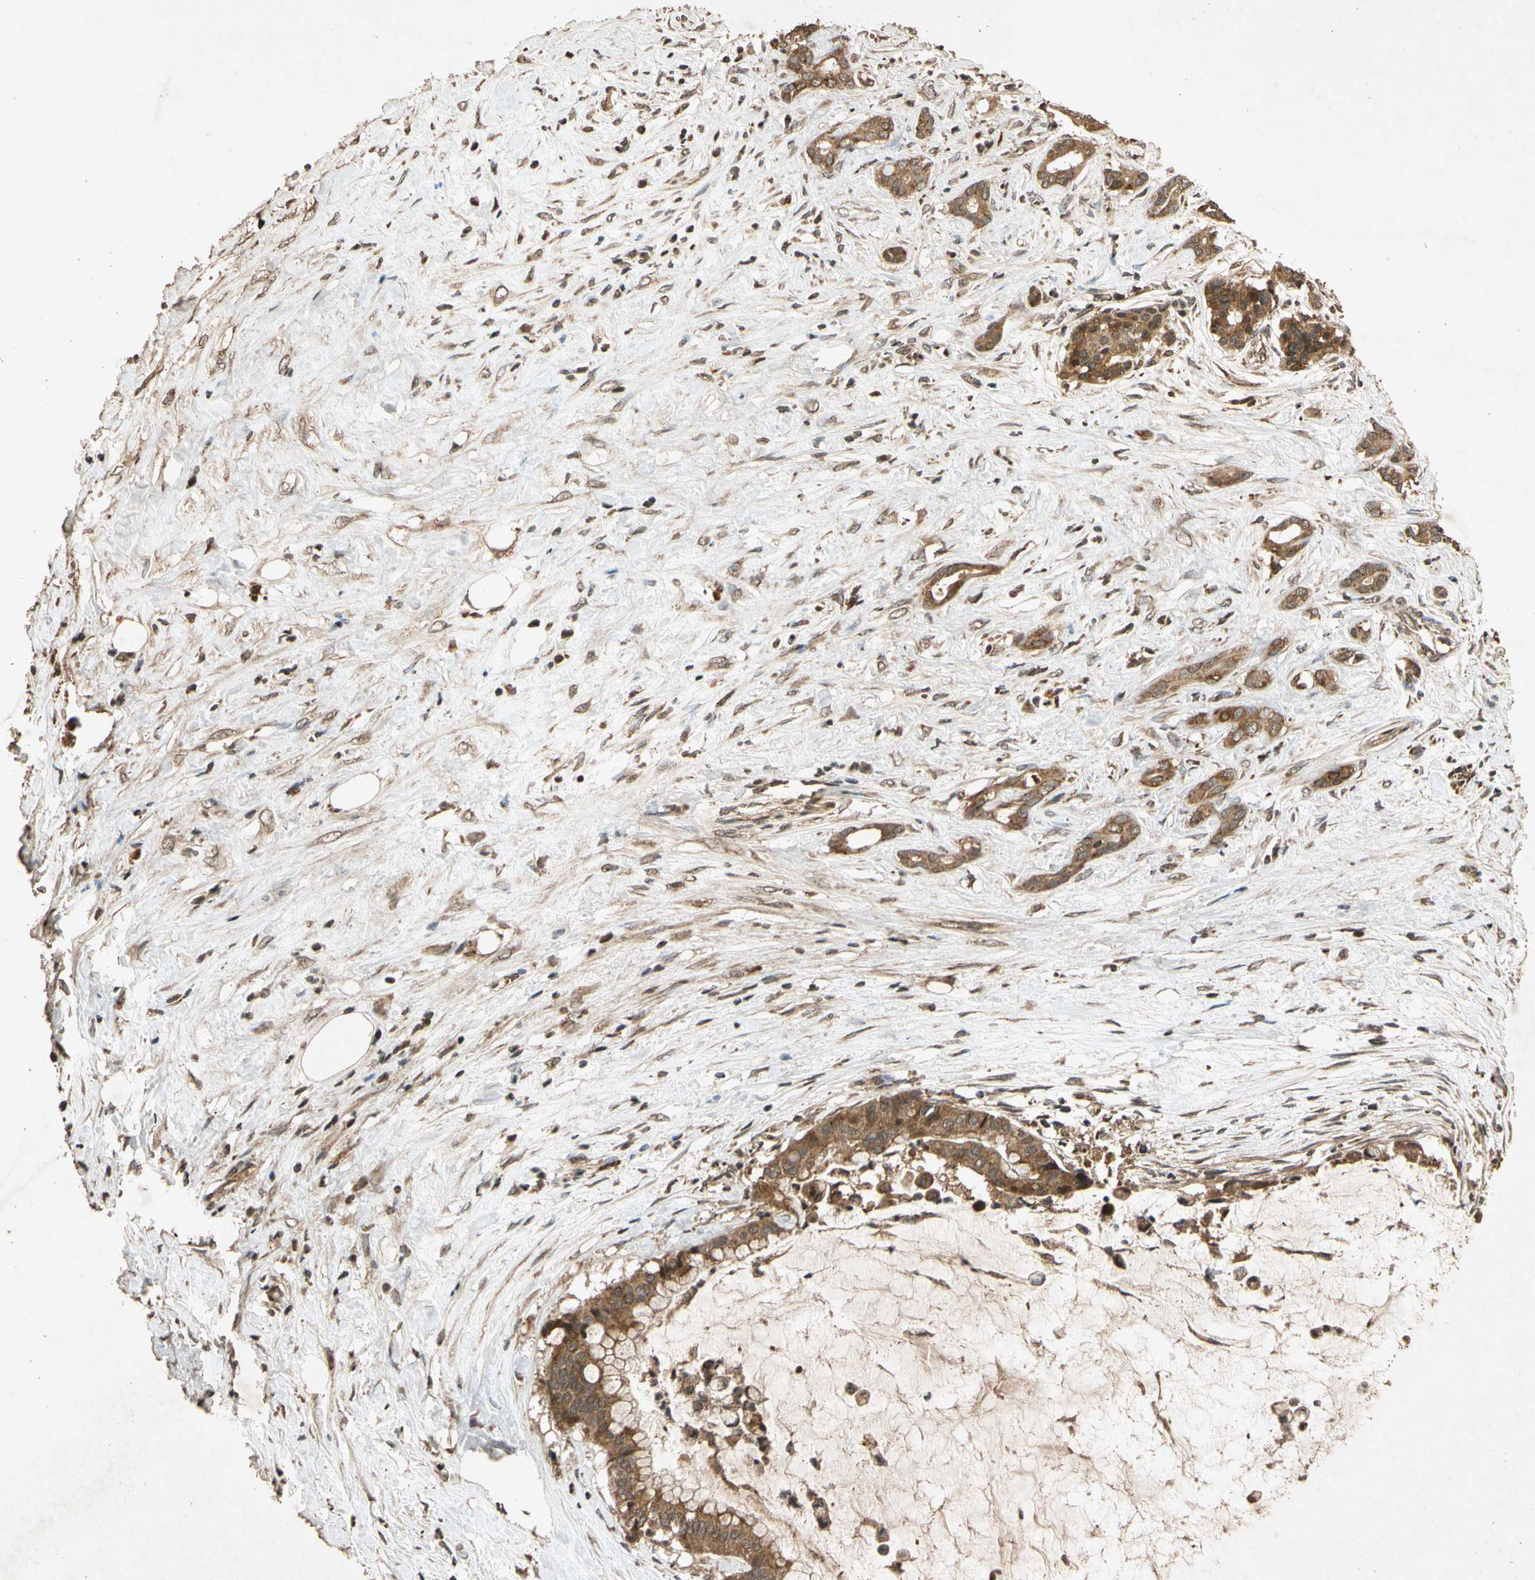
{"staining": {"intensity": "strong", "quantity": ">75%", "location": "cytoplasmic/membranous"}, "tissue": "pancreatic cancer", "cell_type": "Tumor cells", "image_type": "cancer", "snomed": [{"axis": "morphology", "description": "Adenocarcinoma, NOS"}, {"axis": "topography", "description": "Pancreas"}], "caption": "Protein staining by immunohistochemistry reveals strong cytoplasmic/membranous expression in approximately >75% of tumor cells in pancreatic cancer (adenocarcinoma). (Brightfield microscopy of DAB IHC at high magnification).", "gene": "TXN2", "patient": {"sex": "male", "age": 41}}